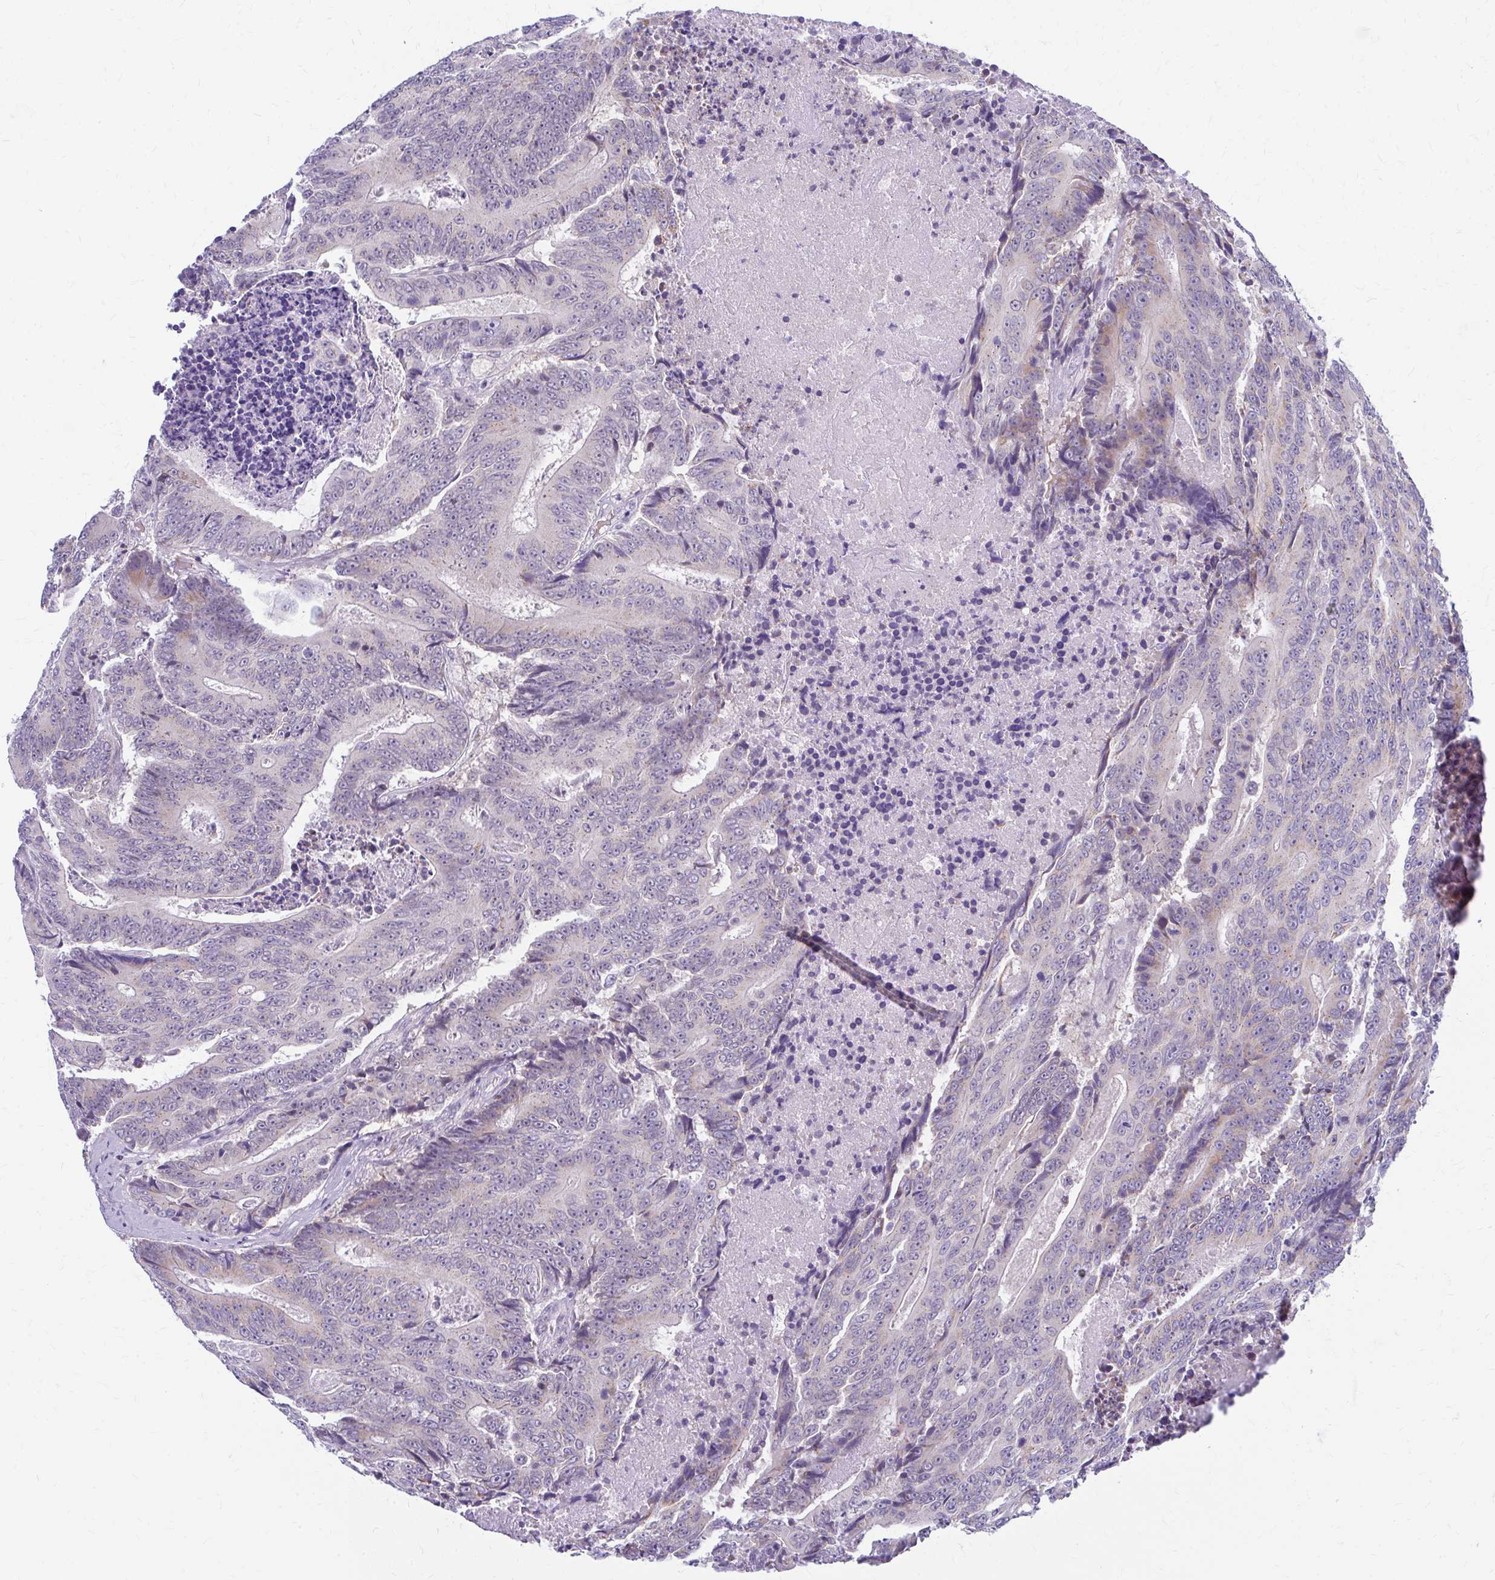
{"staining": {"intensity": "moderate", "quantity": "<25%", "location": "cytoplasmic/membranous"}, "tissue": "colorectal cancer", "cell_type": "Tumor cells", "image_type": "cancer", "snomed": [{"axis": "morphology", "description": "Adenocarcinoma, NOS"}, {"axis": "topography", "description": "Colon"}], "caption": "An IHC image of tumor tissue is shown. Protein staining in brown shows moderate cytoplasmic/membranous positivity in colorectal cancer (adenocarcinoma) within tumor cells.", "gene": "RADIL", "patient": {"sex": "male", "age": 83}}